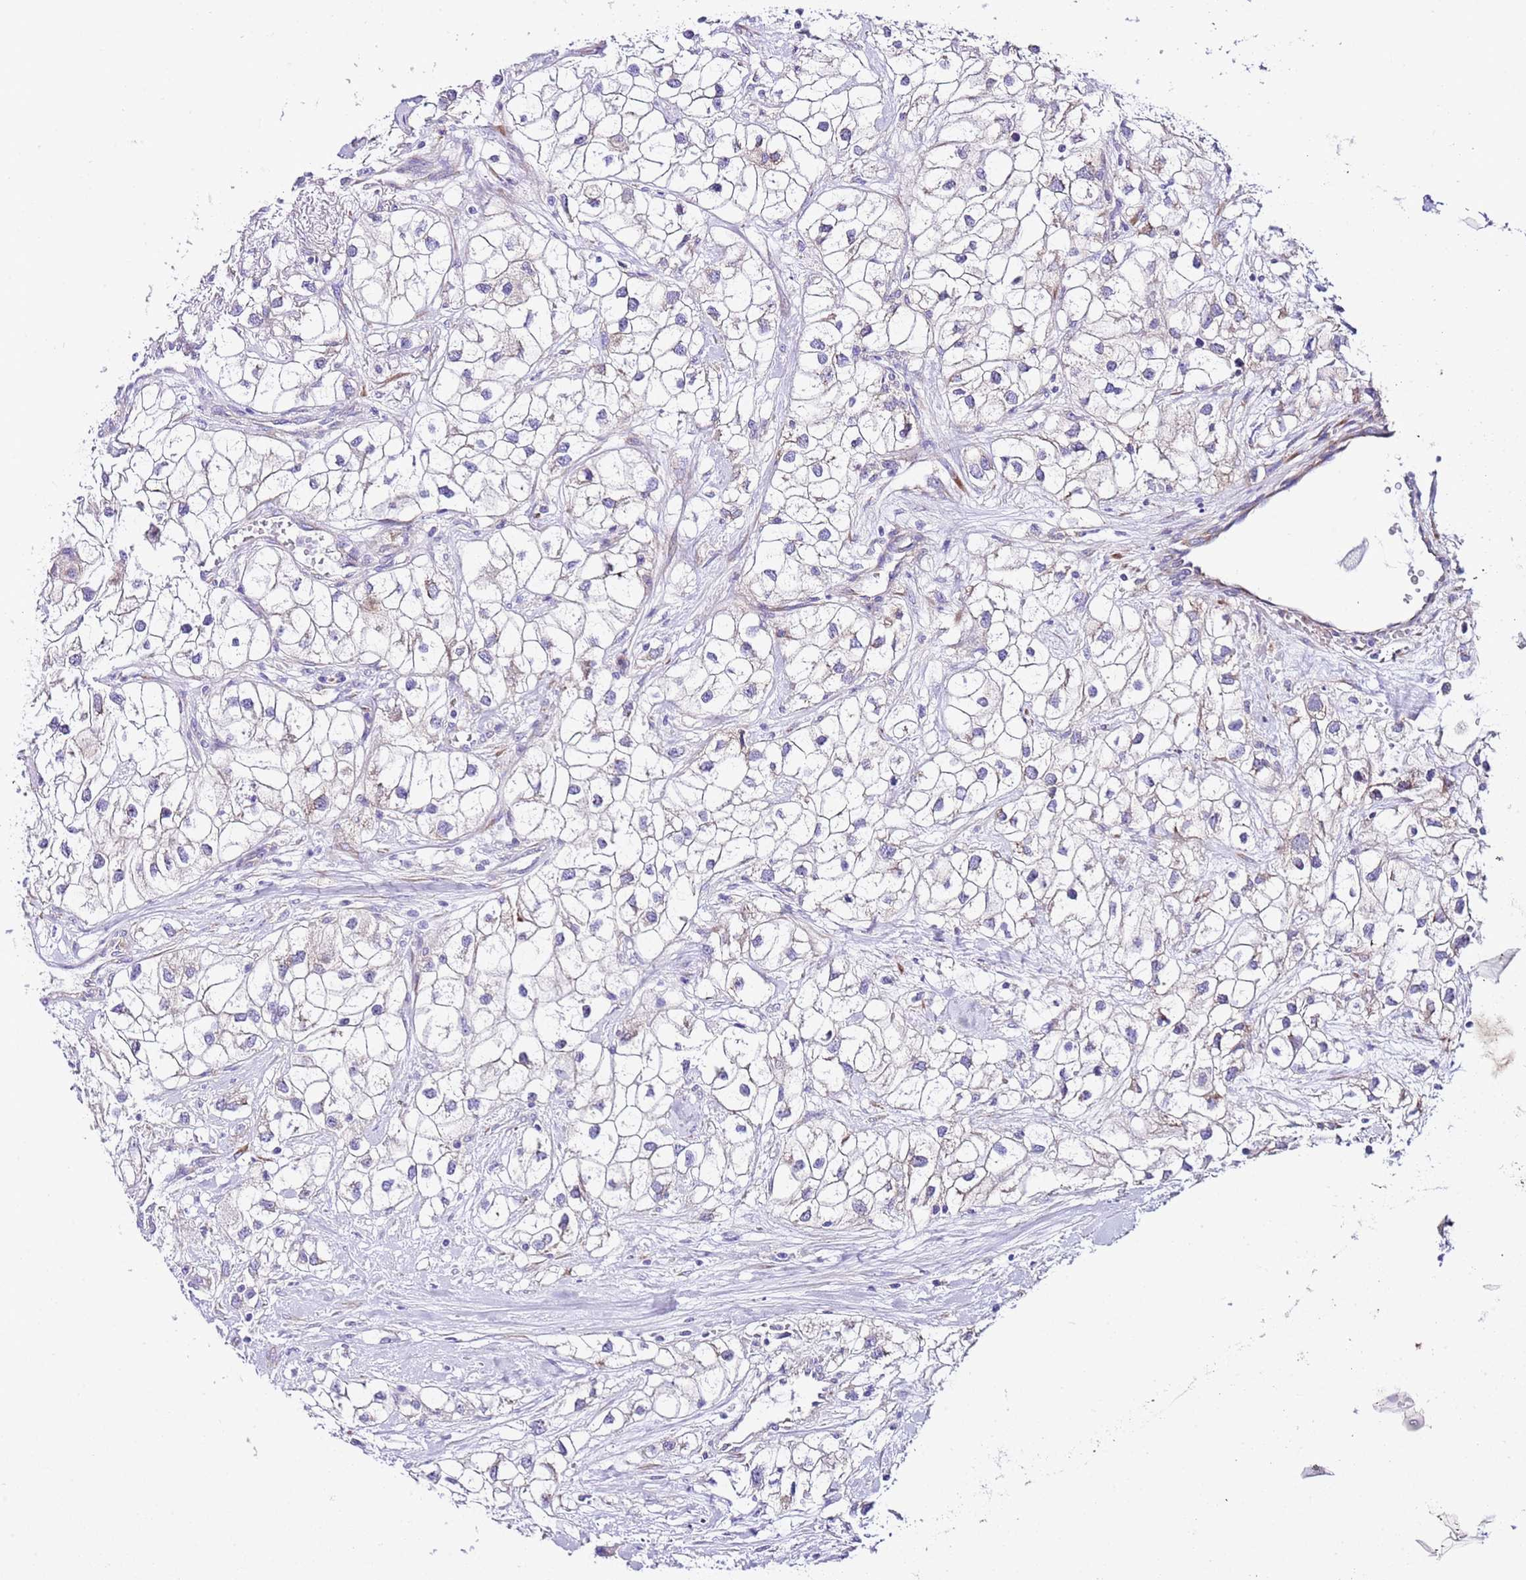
{"staining": {"intensity": "weak", "quantity": "<25%", "location": "cytoplasmic/membranous"}, "tissue": "renal cancer", "cell_type": "Tumor cells", "image_type": "cancer", "snomed": [{"axis": "morphology", "description": "Adenocarcinoma, NOS"}, {"axis": "topography", "description": "Kidney"}], "caption": "This is a photomicrograph of IHC staining of renal adenocarcinoma, which shows no positivity in tumor cells.", "gene": "RPS10", "patient": {"sex": "male", "age": 59}}